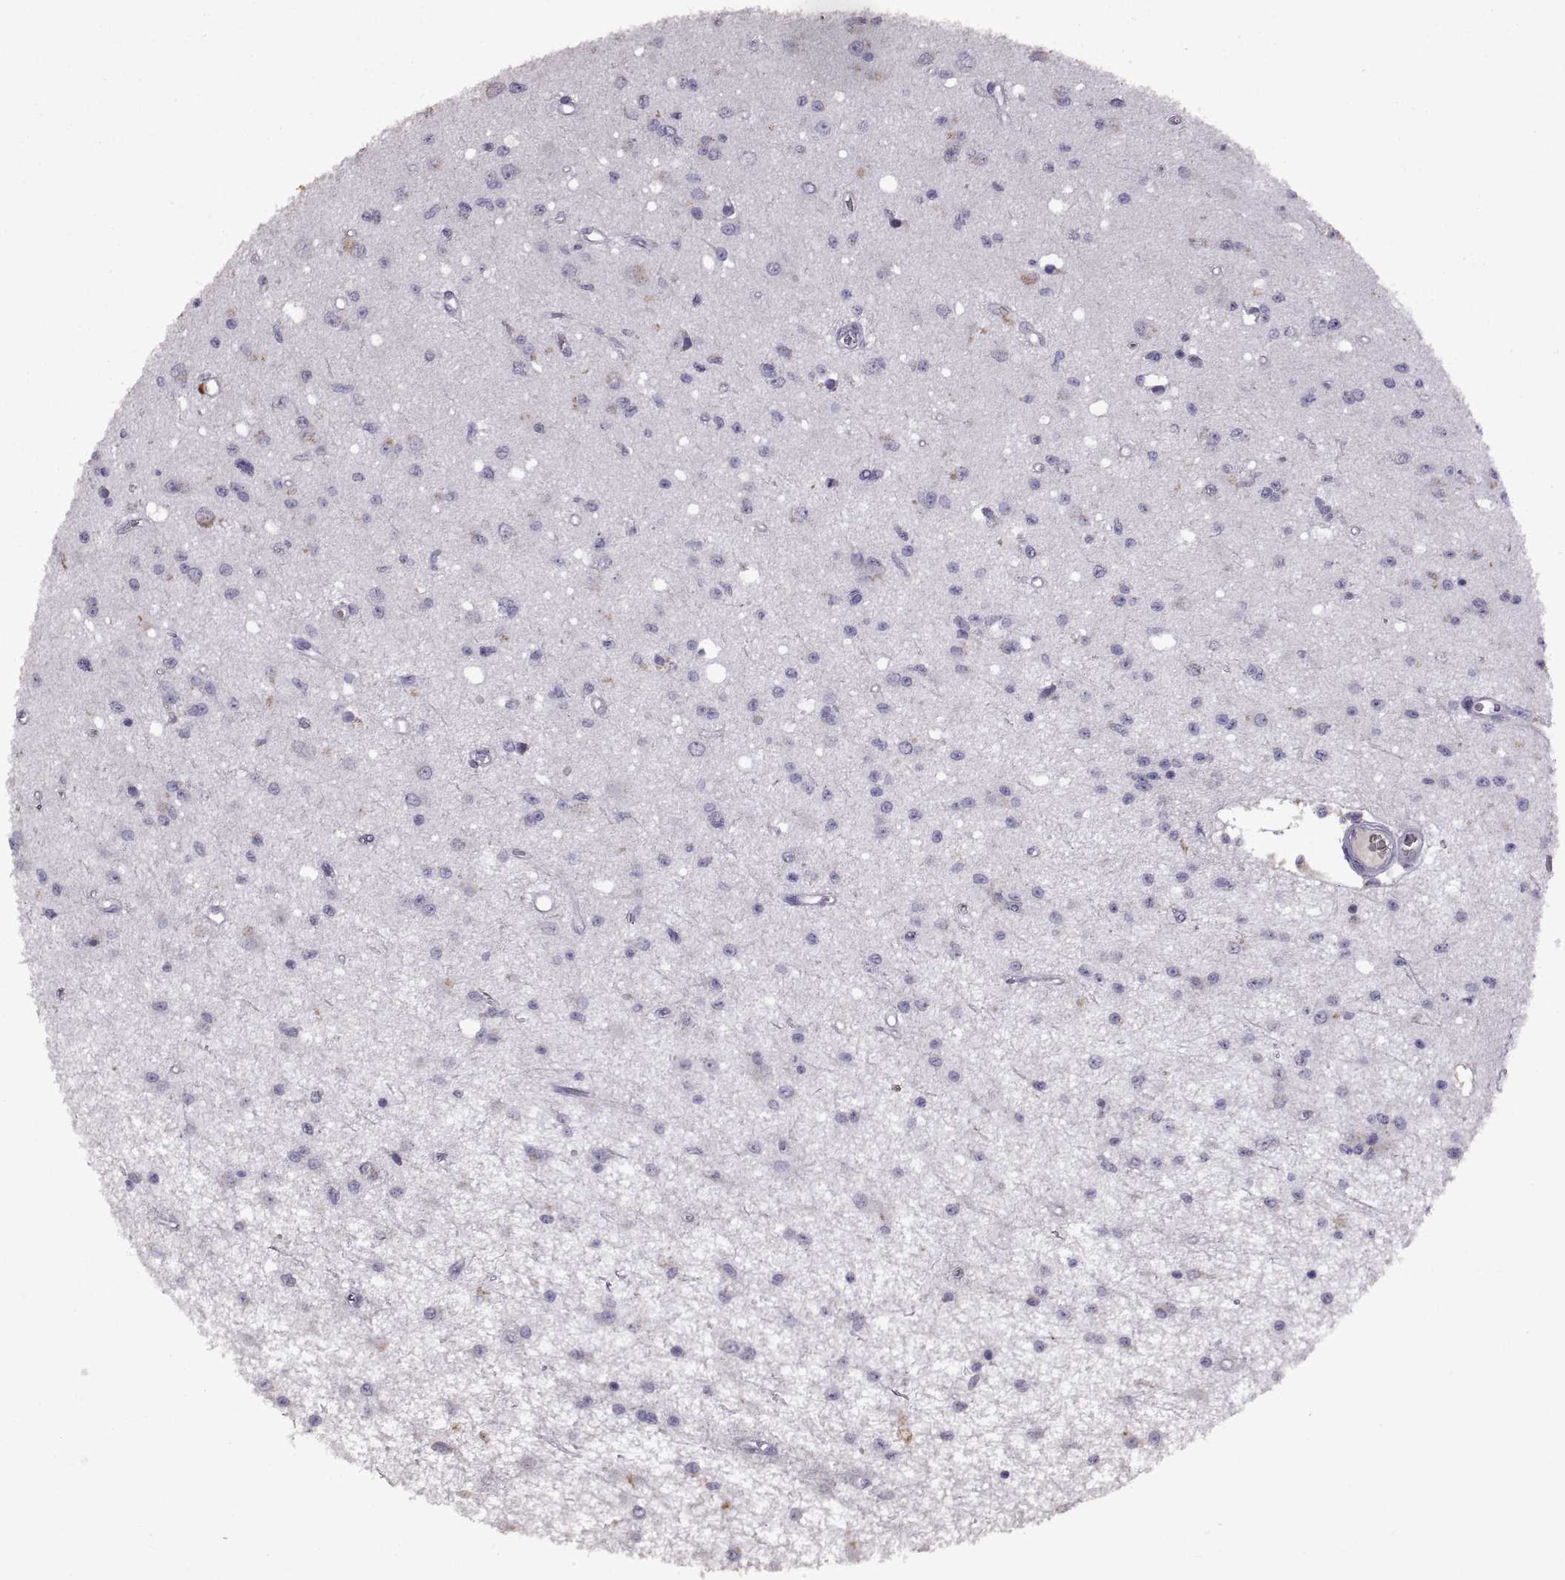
{"staining": {"intensity": "negative", "quantity": "none", "location": "none"}, "tissue": "glioma", "cell_type": "Tumor cells", "image_type": "cancer", "snomed": [{"axis": "morphology", "description": "Glioma, malignant, Low grade"}, {"axis": "topography", "description": "Brain"}], "caption": "This is an immunohistochemistry (IHC) histopathology image of human malignant glioma (low-grade). There is no staining in tumor cells.", "gene": "DEFB136", "patient": {"sex": "female", "age": 45}}